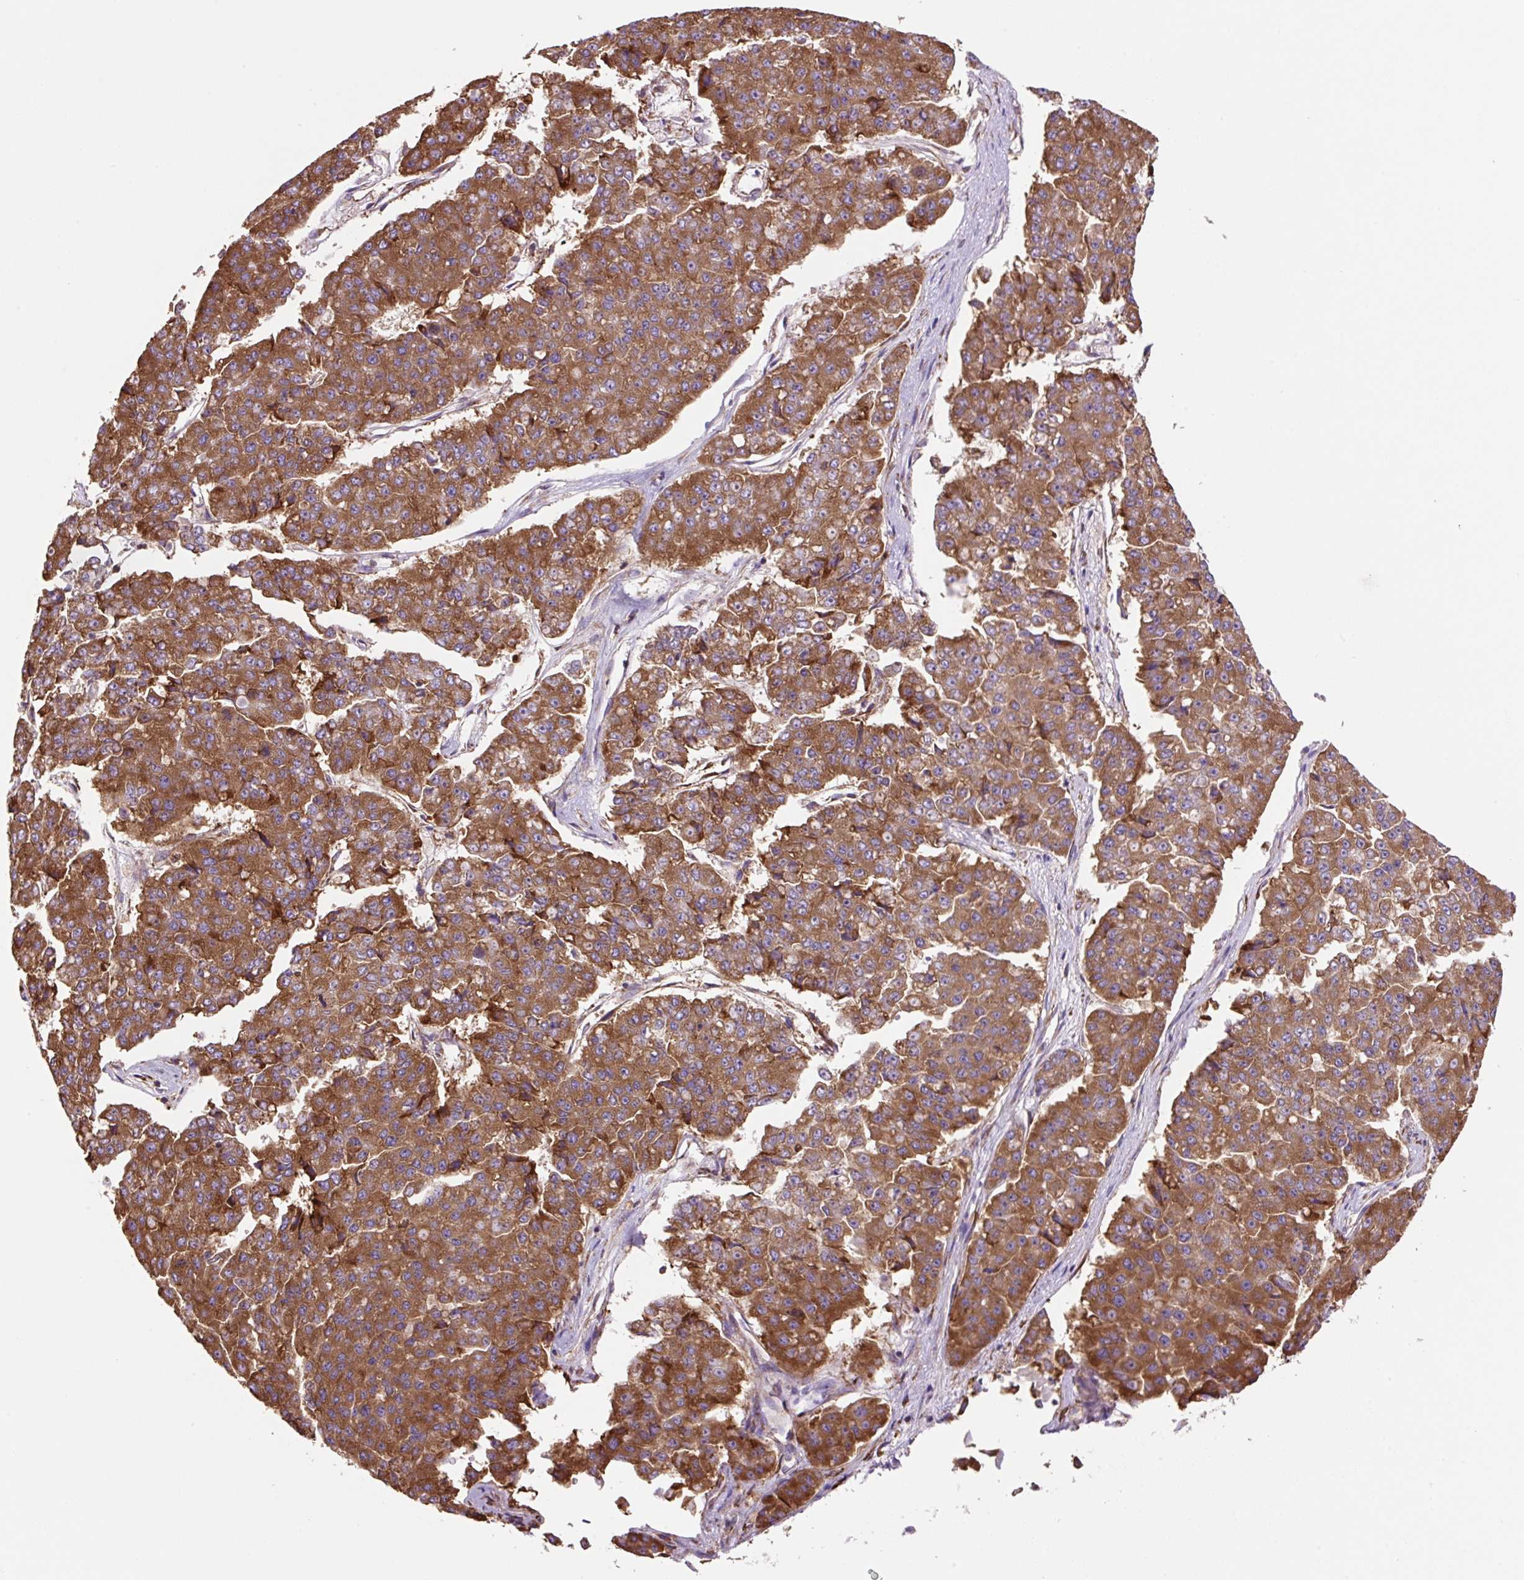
{"staining": {"intensity": "moderate", "quantity": ">75%", "location": "cytoplasmic/membranous"}, "tissue": "pancreatic cancer", "cell_type": "Tumor cells", "image_type": "cancer", "snomed": [{"axis": "morphology", "description": "Adenocarcinoma, NOS"}, {"axis": "topography", "description": "Pancreas"}], "caption": "Brown immunohistochemical staining in human pancreatic cancer exhibits moderate cytoplasmic/membranous staining in approximately >75% of tumor cells.", "gene": "RPS23", "patient": {"sex": "male", "age": 50}}